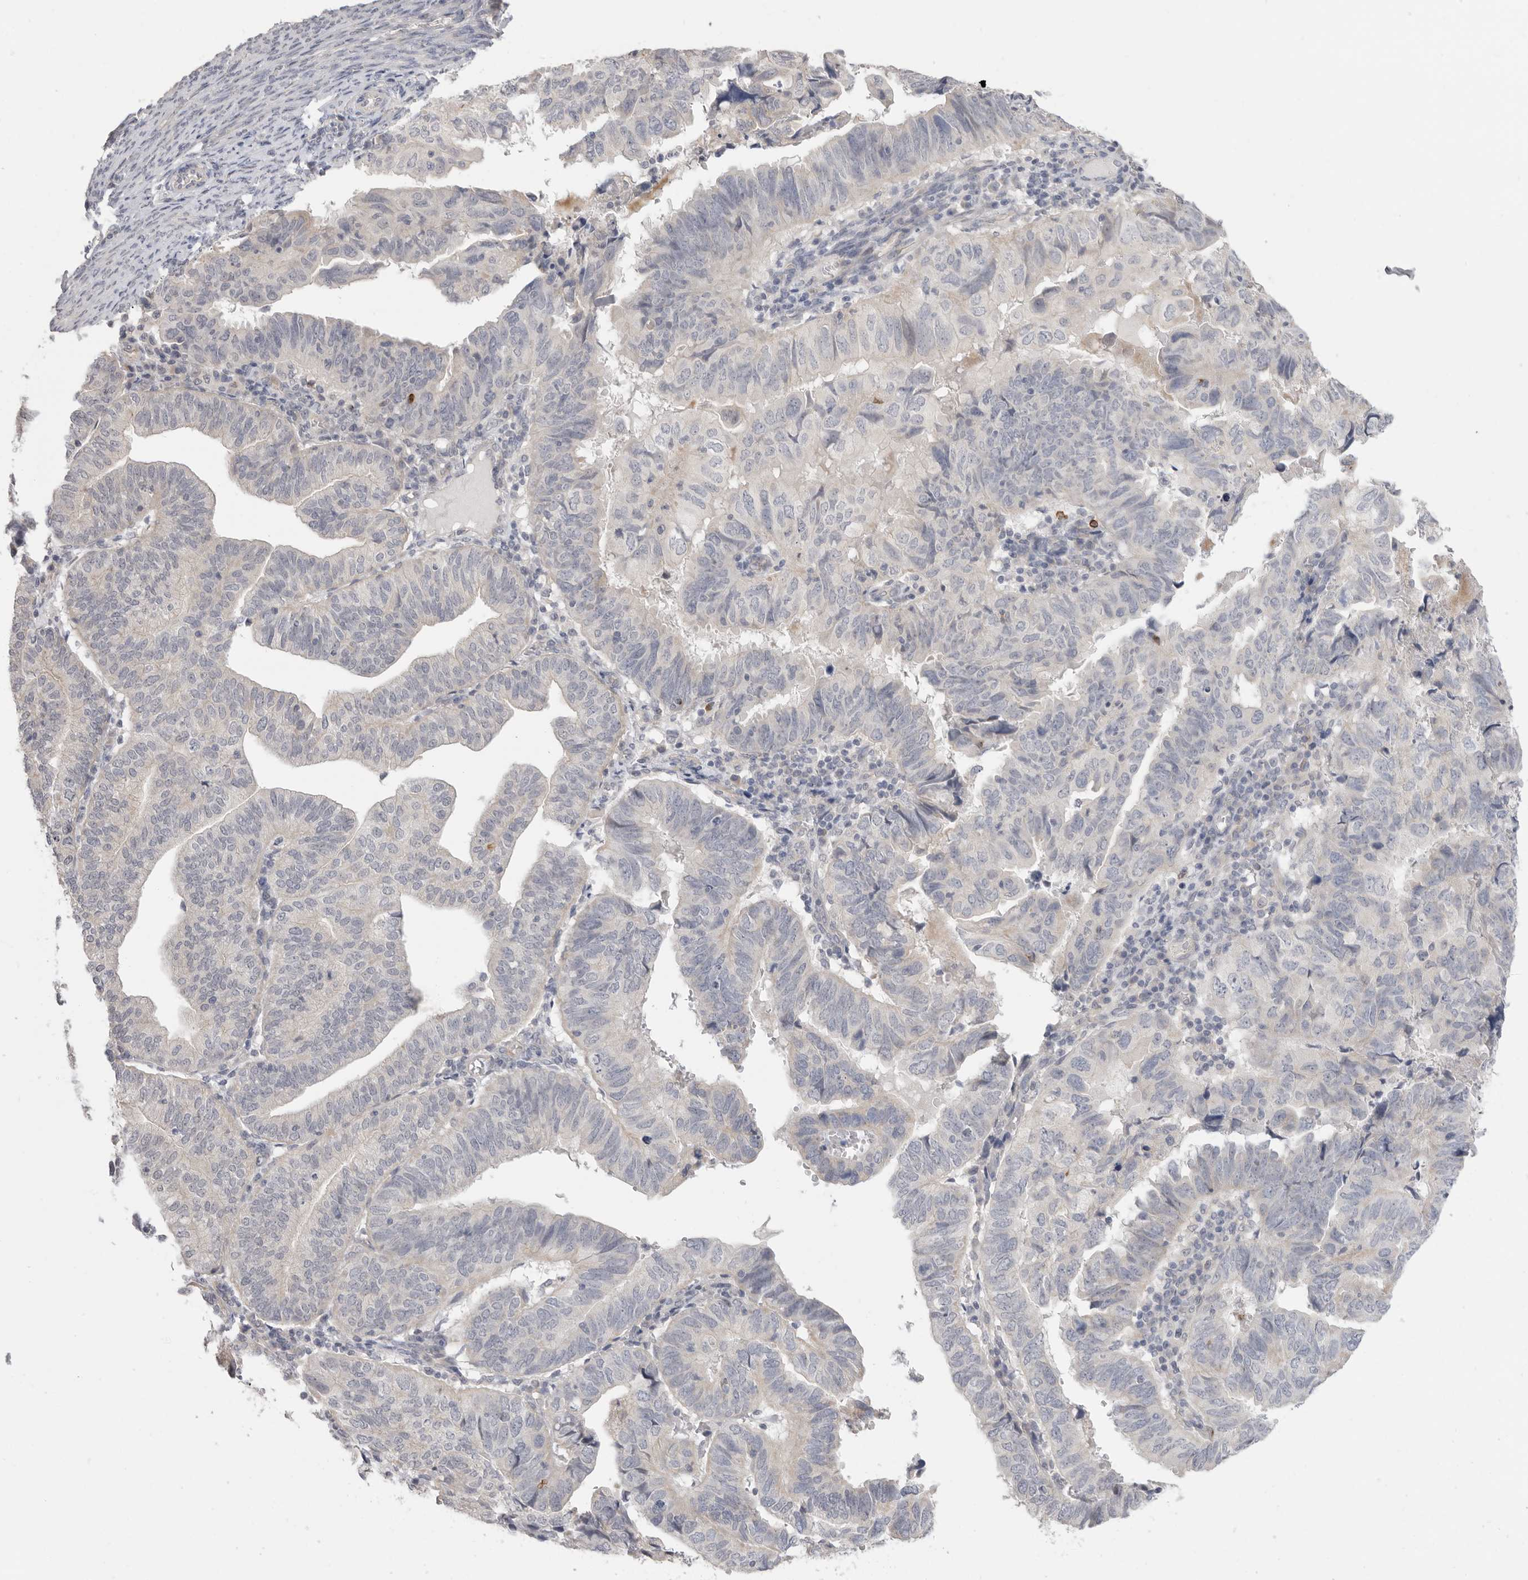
{"staining": {"intensity": "negative", "quantity": "none", "location": "none"}, "tissue": "endometrial cancer", "cell_type": "Tumor cells", "image_type": "cancer", "snomed": [{"axis": "morphology", "description": "Adenocarcinoma, NOS"}, {"axis": "topography", "description": "Uterus"}], "caption": "The image exhibits no staining of tumor cells in endometrial cancer (adenocarcinoma). (DAB IHC with hematoxylin counter stain).", "gene": "XIRP1", "patient": {"sex": "female", "age": 77}}